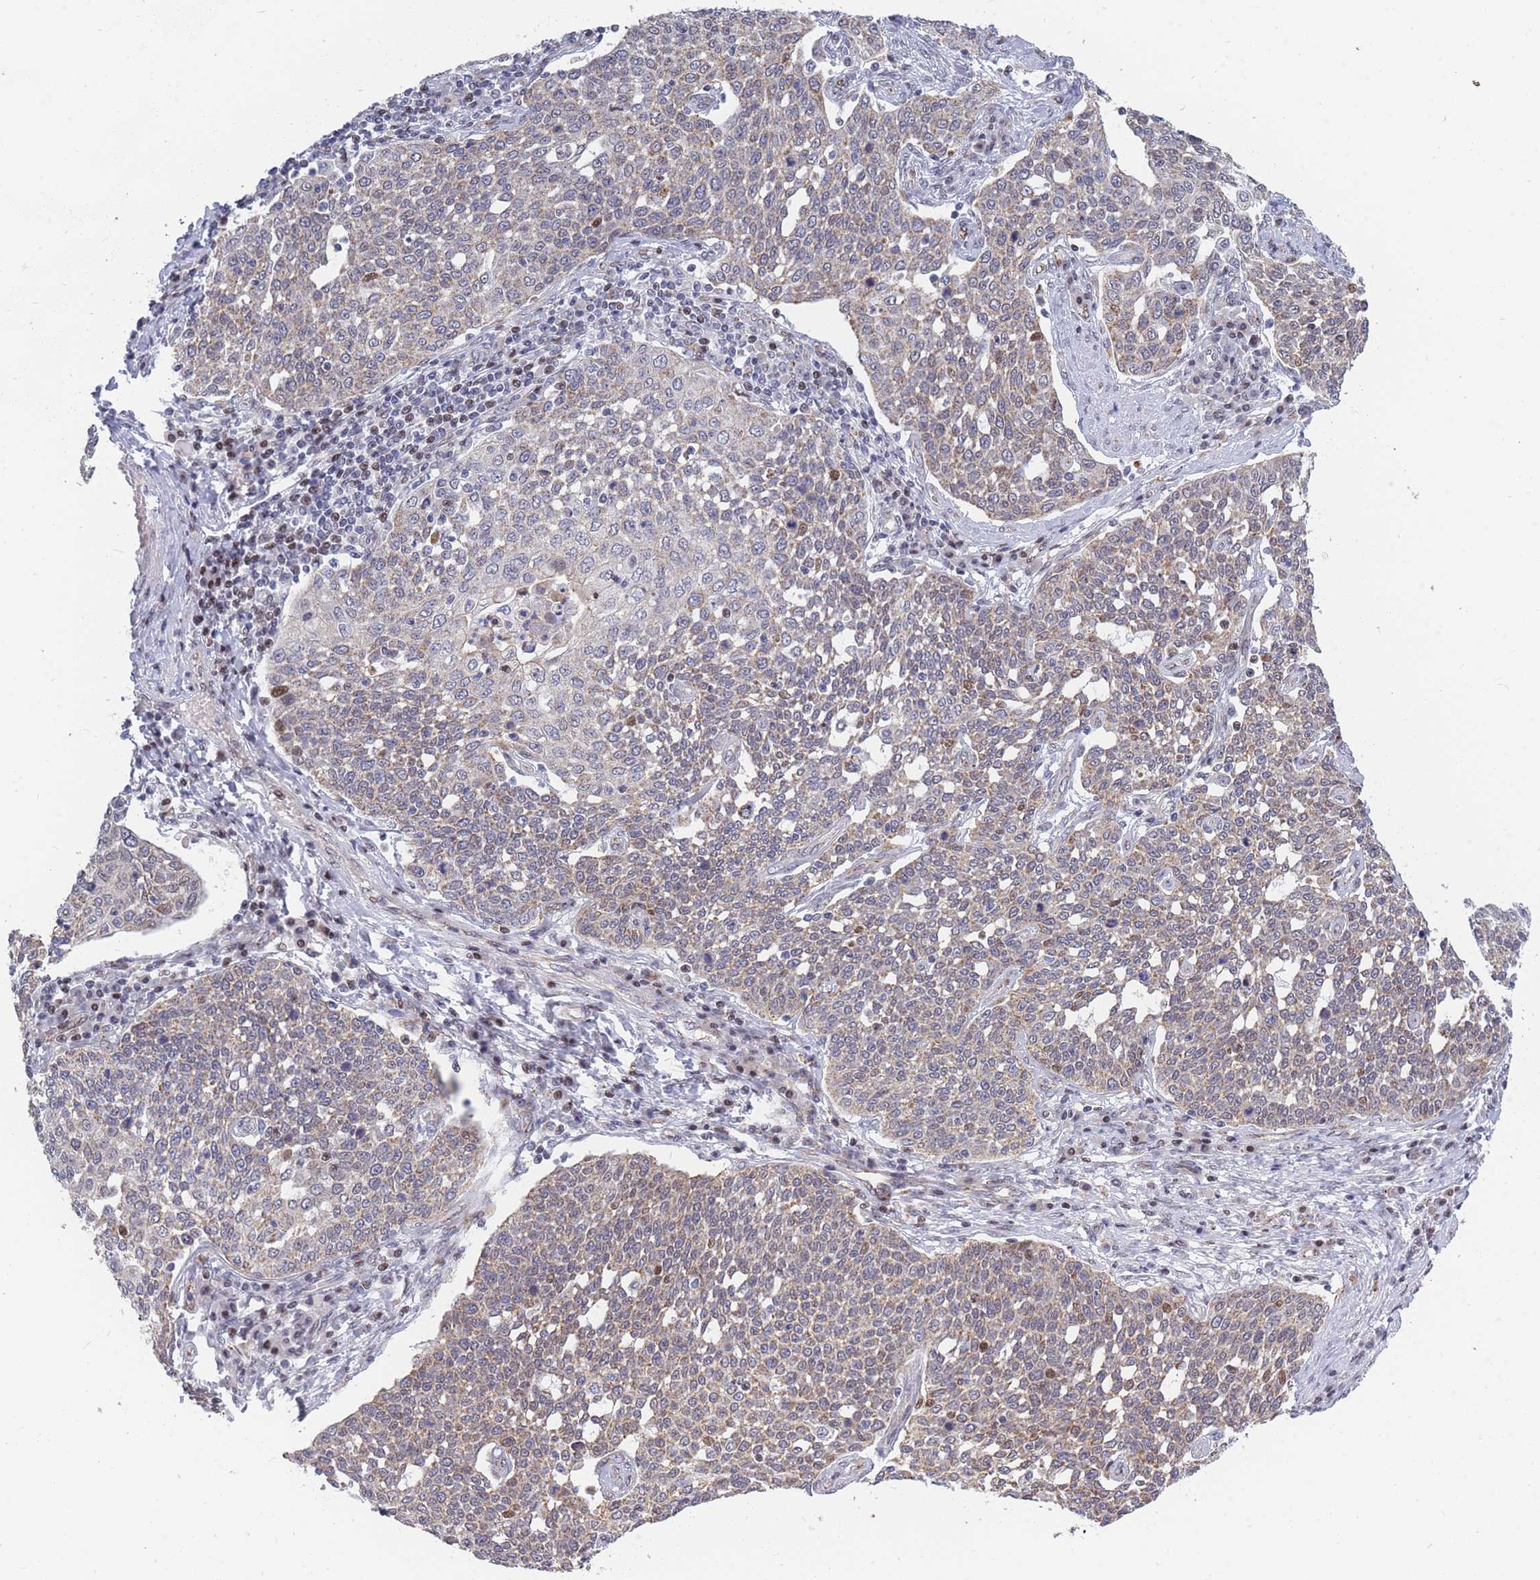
{"staining": {"intensity": "weak", "quantity": "<25%", "location": "cytoplasmic/membranous"}, "tissue": "cervical cancer", "cell_type": "Tumor cells", "image_type": "cancer", "snomed": [{"axis": "morphology", "description": "Squamous cell carcinoma, NOS"}, {"axis": "topography", "description": "Cervix"}], "caption": "This is a histopathology image of immunohistochemistry staining of cervical cancer, which shows no positivity in tumor cells.", "gene": "MOB4", "patient": {"sex": "female", "age": 34}}